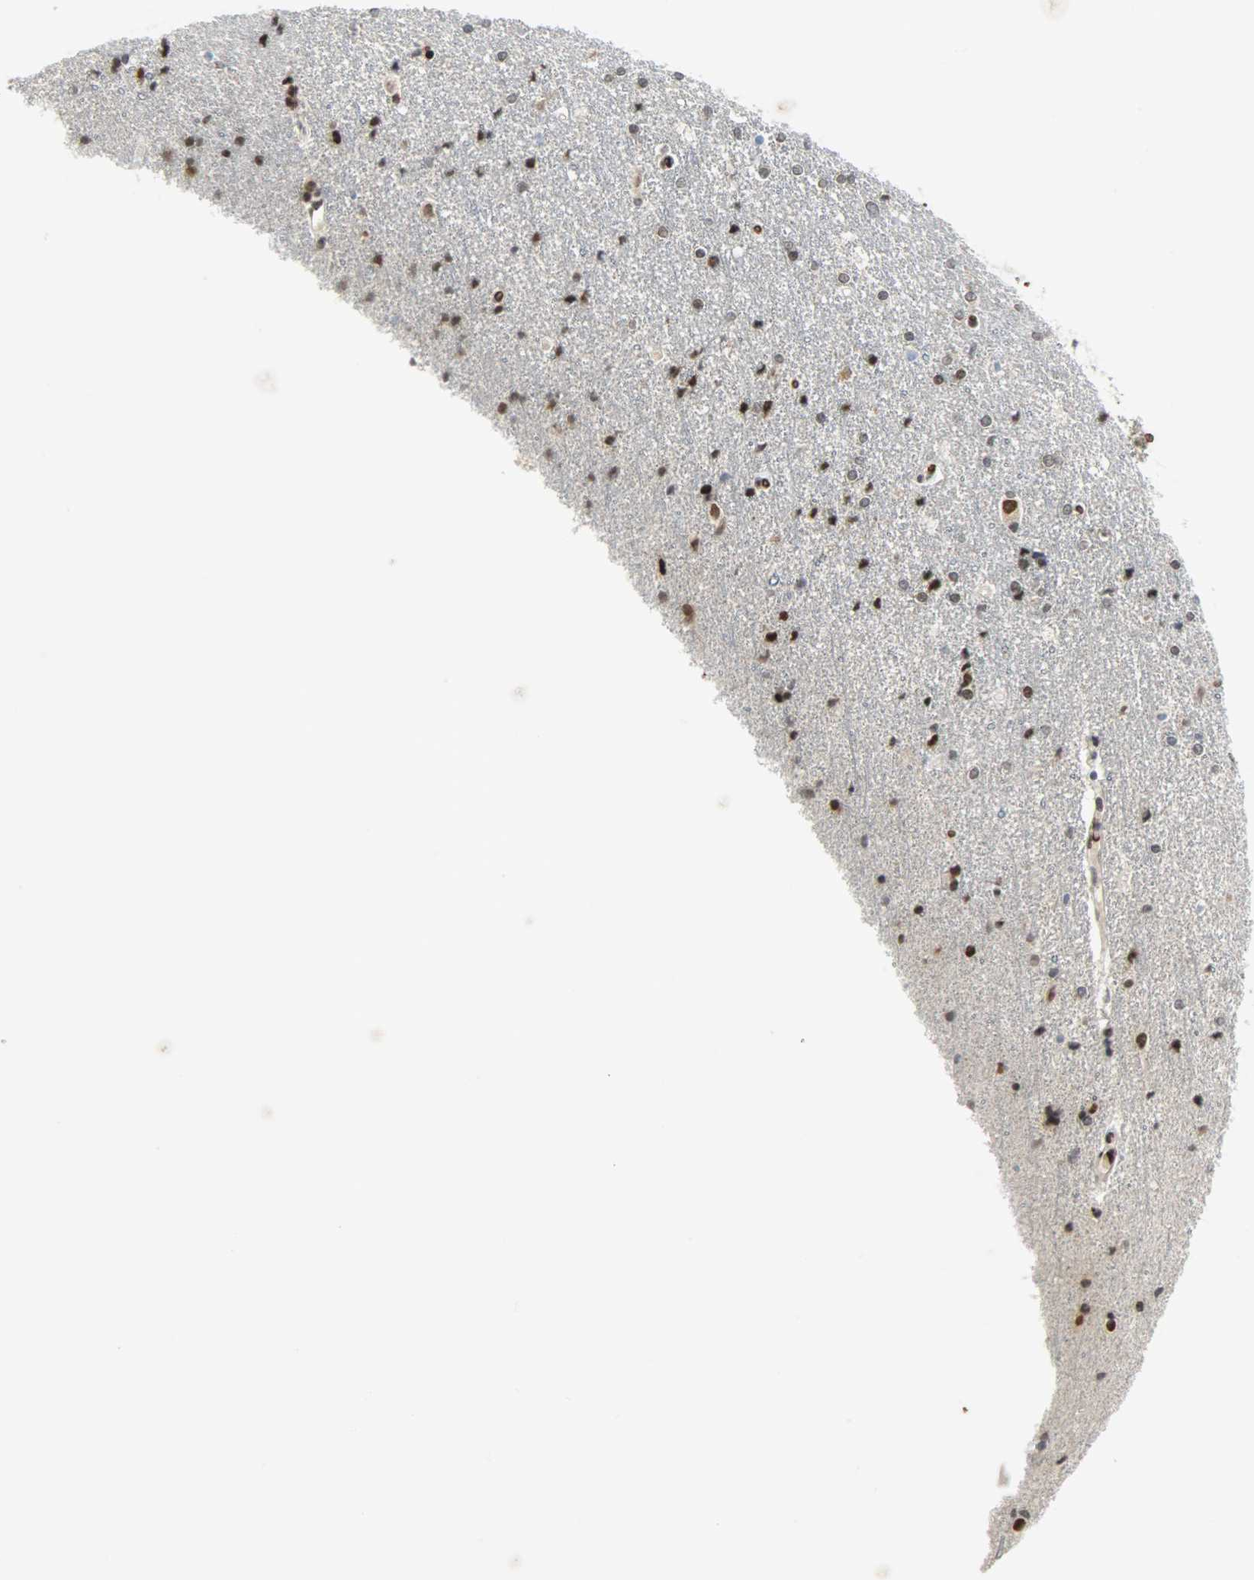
{"staining": {"intensity": "strong", "quantity": ">75%", "location": "nuclear"}, "tissue": "caudate", "cell_type": "Glial cells", "image_type": "normal", "snomed": [{"axis": "morphology", "description": "Normal tissue, NOS"}, {"axis": "topography", "description": "Lateral ventricle wall"}], "caption": "Human caudate stained with a protein marker reveals strong staining in glial cells.", "gene": "SNAI1", "patient": {"sex": "female", "age": 54}}